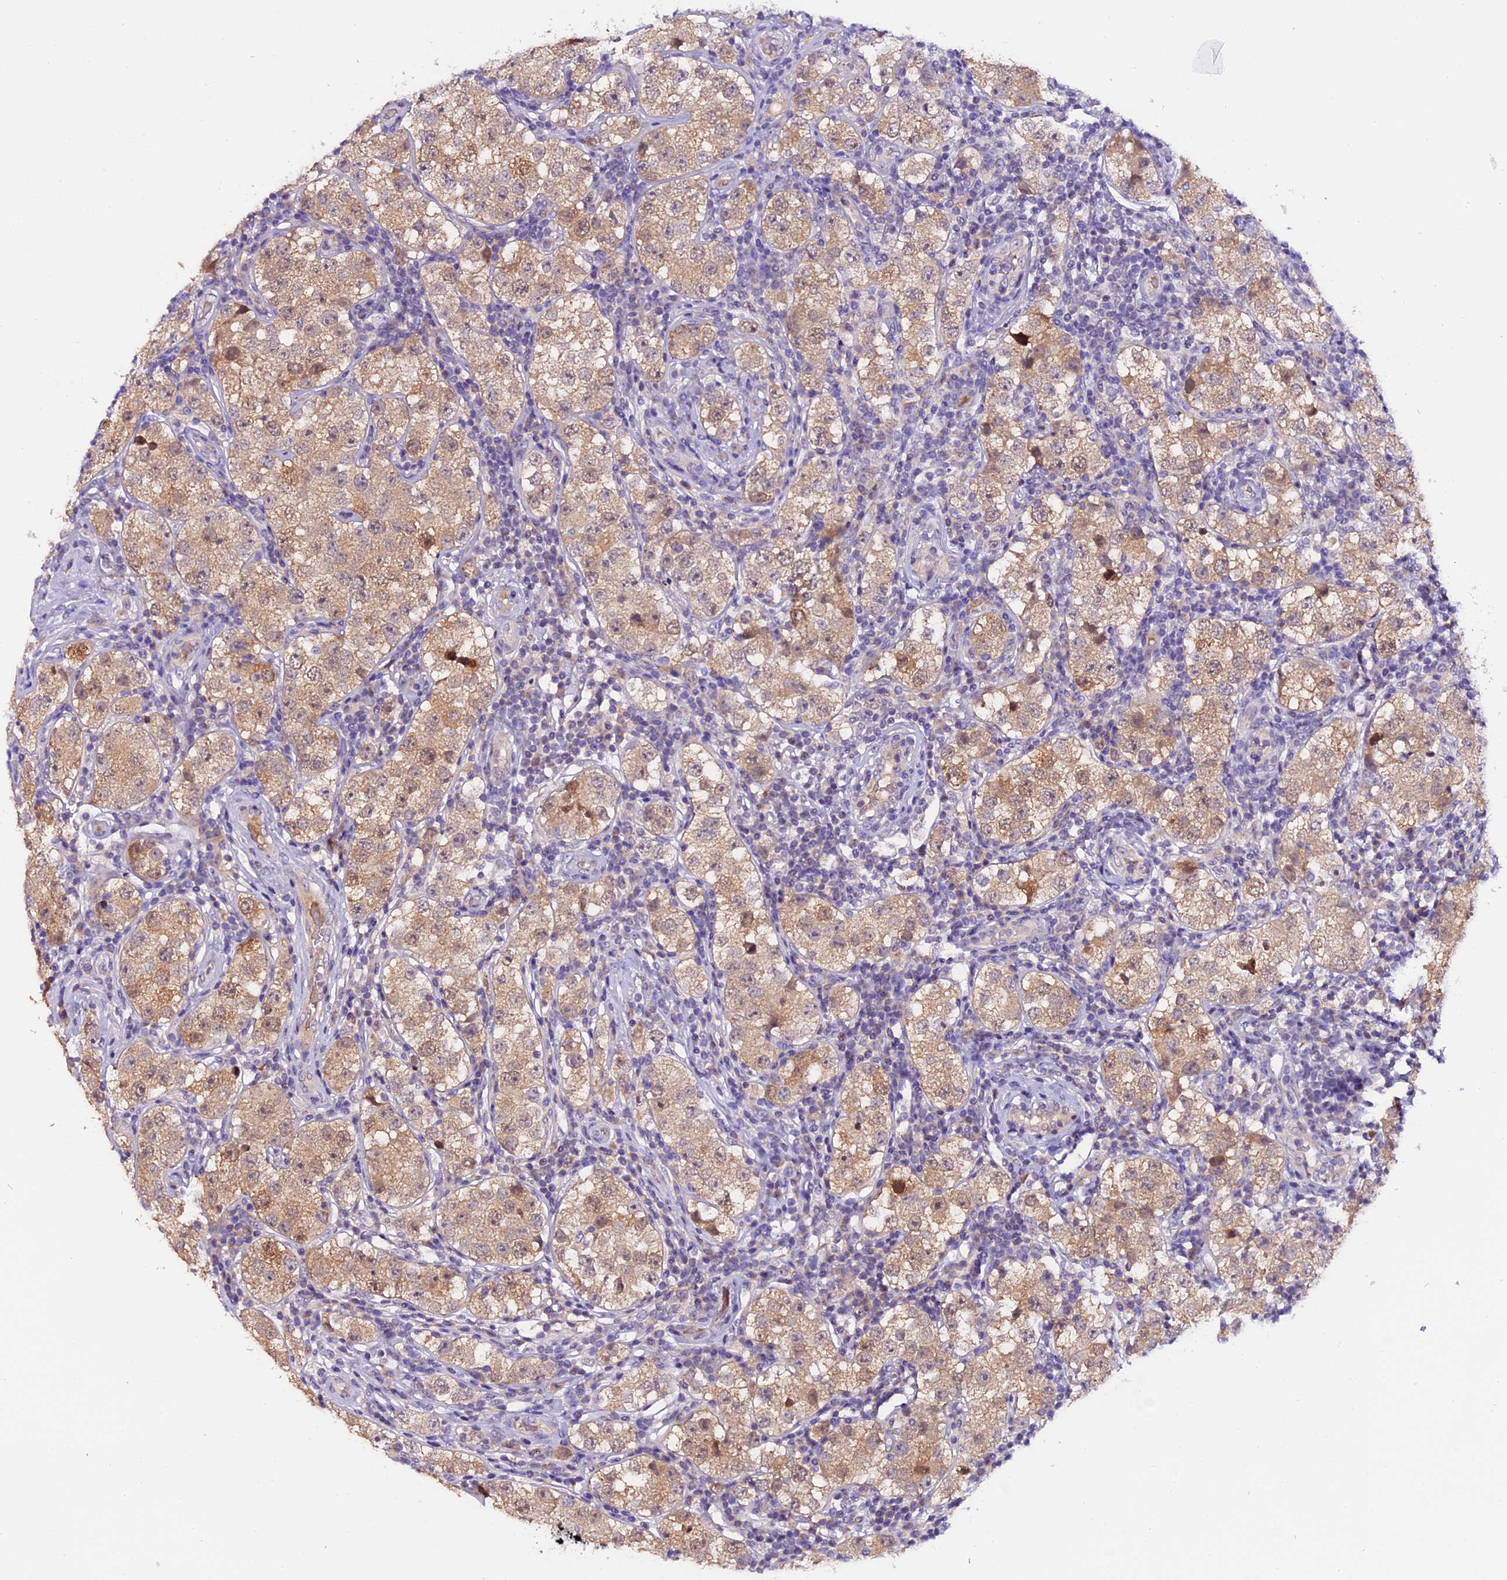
{"staining": {"intensity": "moderate", "quantity": ">75%", "location": "cytoplasmic/membranous"}, "tissue": "testis cancer", "cell_type": "Tumor cells", "image_type": "cancer", "snomed": [{"axis": "morphology", "description": "Seminoma, NOS"}, {"axis": "topography", "description": "Testis"}], "caption": "Testis cancer (seminoma) was stained to show a protein in brown. There is medium levels of moderate cytoplasmic/membranous positivity in approximately >75% of tumor cells.", "gene": "C9orf40", "patient": {"sex": "male", "age": 34}}